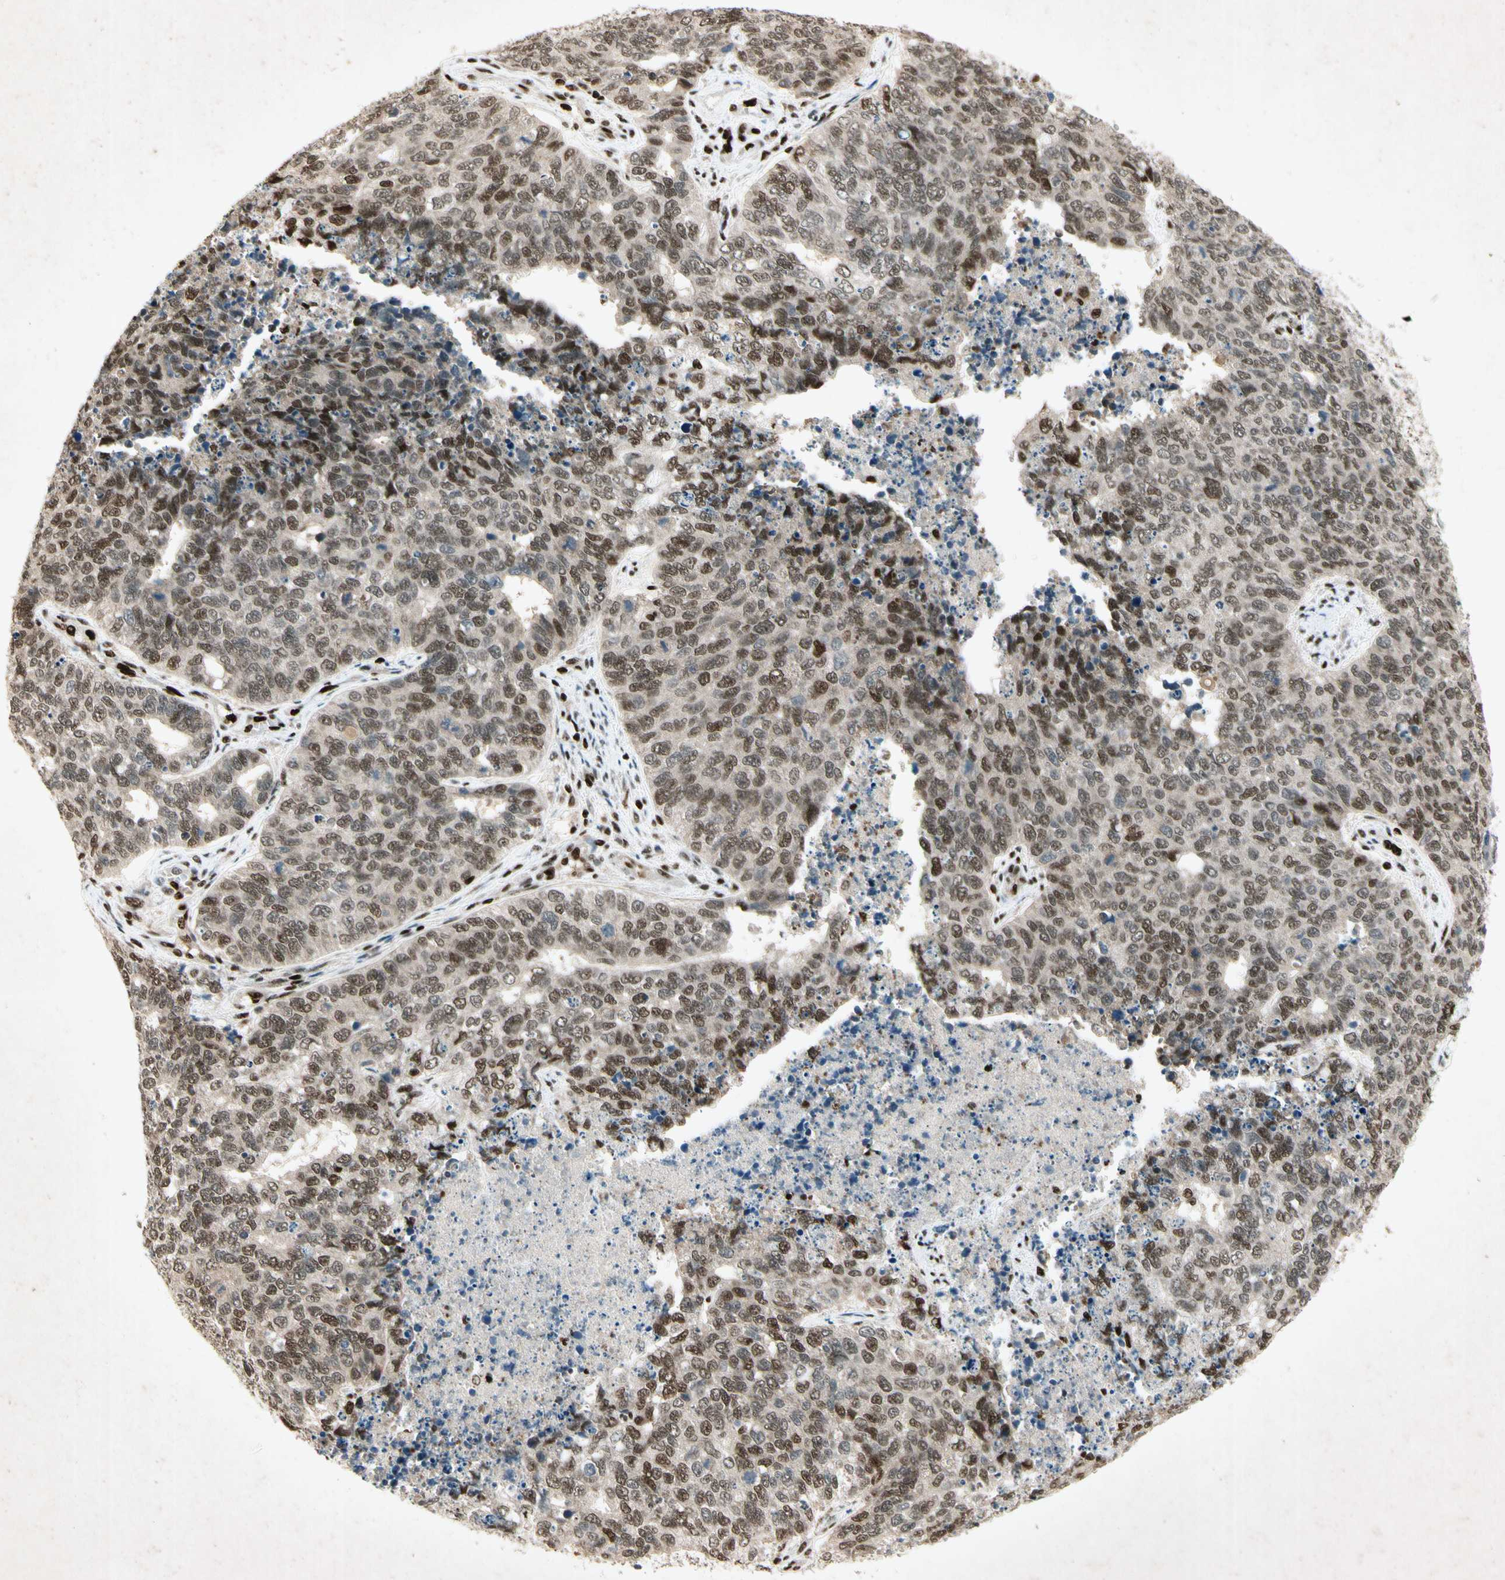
{"staining": {"intensity": "moderate", "quantity": ">75%", "location": "nuclear"}, "tissue": "cervical cancer", "cell_type": "Tumor cells", "image_type": "cancer", "snomed": [{"axis": "morphology", "description": "Squamous cell carcinoma, NOS"}, {"axis": "topography", "description": "Cervix"}], "caption": "High-power microscopy captured an IHC photomicrograph of cervical cancer (squamous cell carcinoma), revealing moderate nuclear expression in about >75% of tumor cells.", "gene": "RNF43", "patient": {"sex": "female", "age": 63}}